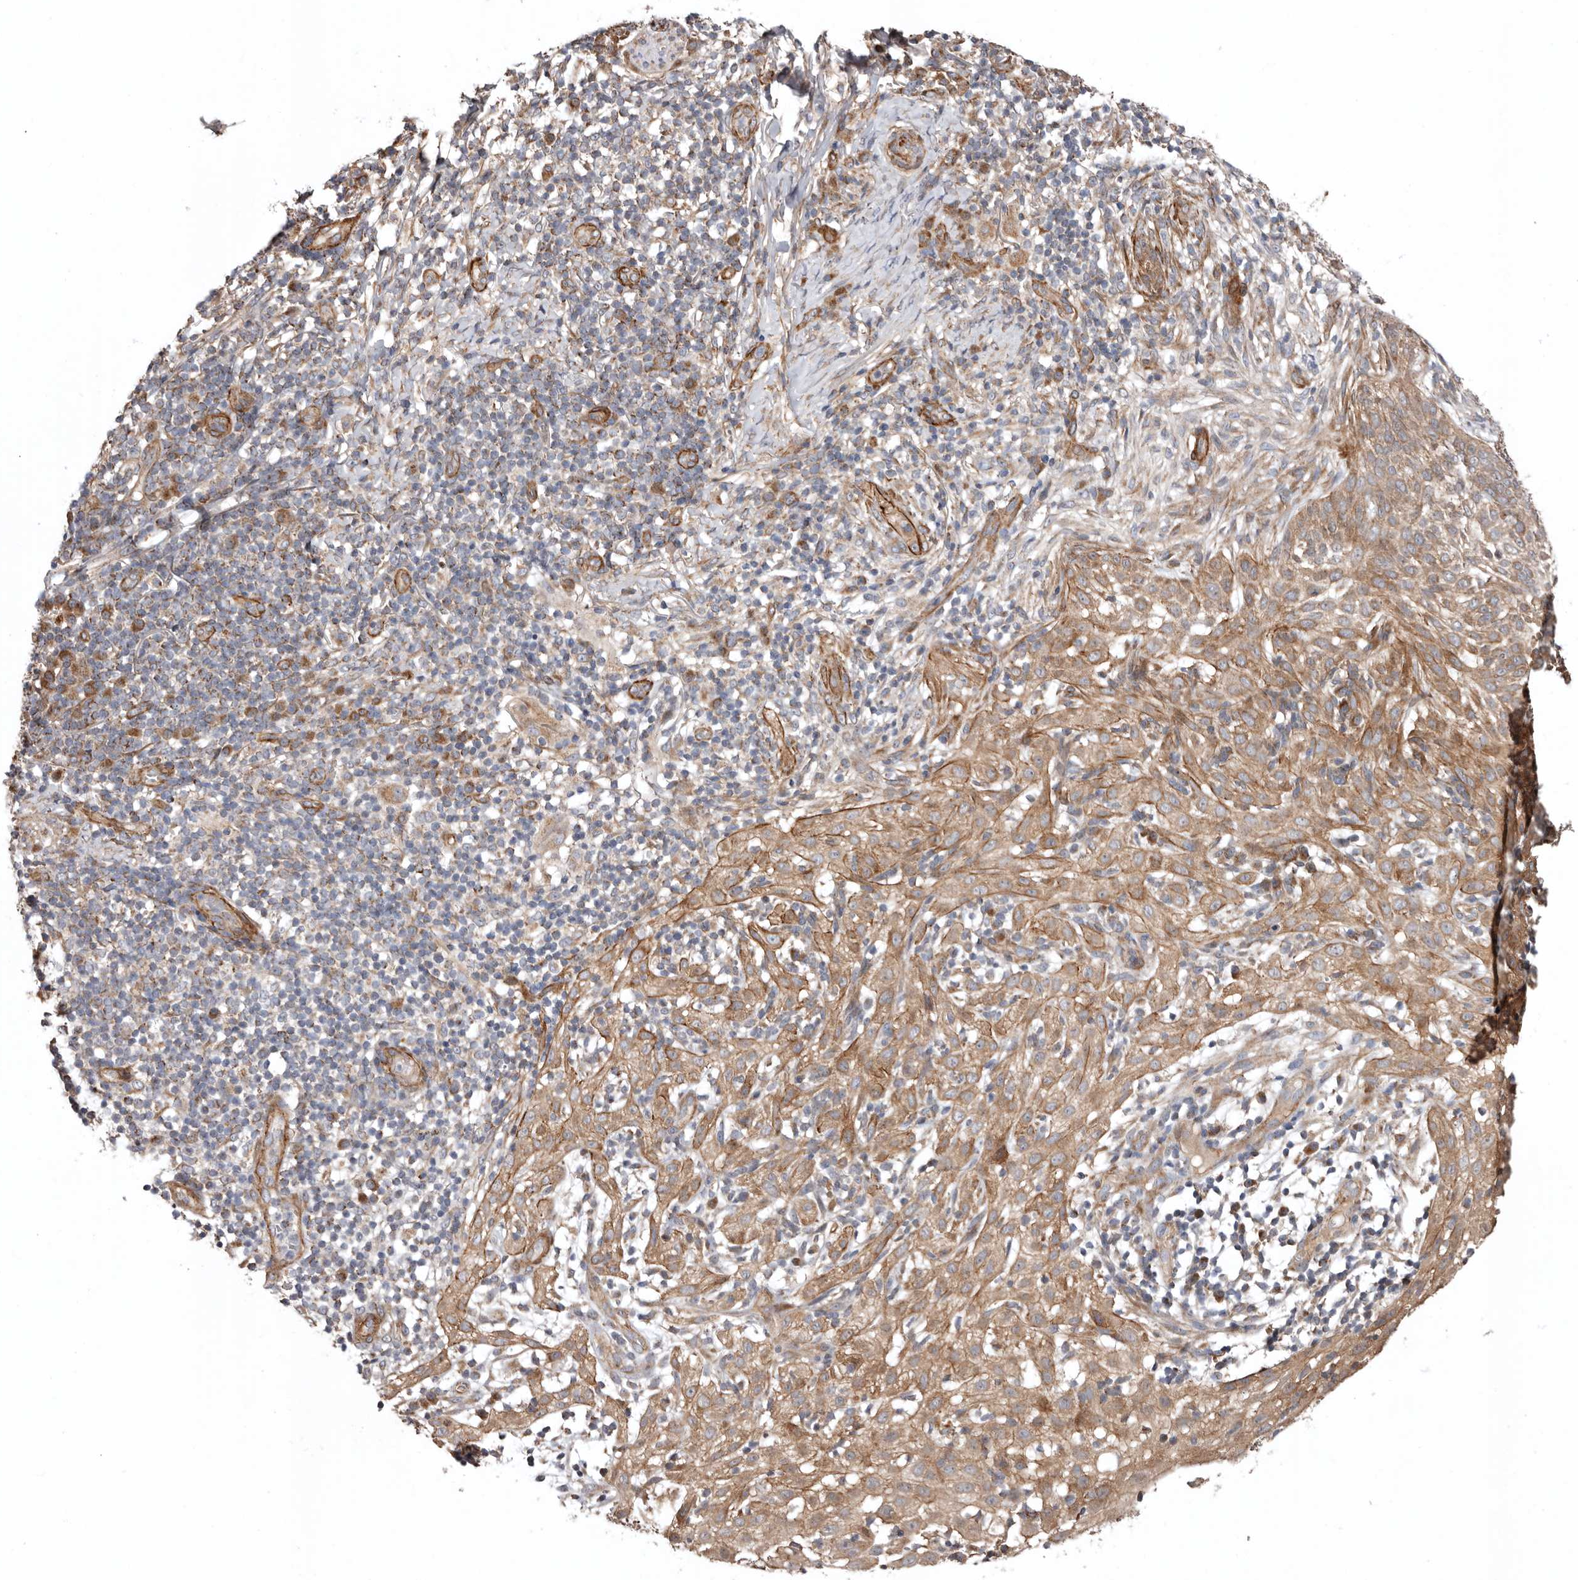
{"staining": {"intensity": "moderate", "quantity": ">75%", "location": "cytoplasmic/membranous"}, "tissue": "skin cancer", "cell_type": "Tumor cells", "image_type": "cancer", "snomed": [{"axis": "morphology", "description": "Basal cell carcinoma"}, {"axis": "topography", "description": "Skin"}], "caption": "Approximately >75% of tumor cells in human skin basal cell carcinoma demonstrate moderate cytoplasmic/membranous protein staining as visualized by brown immunohistochemical staining.", "gene": "PROKR1", "patient": {"sex": "female", "age": 64}}